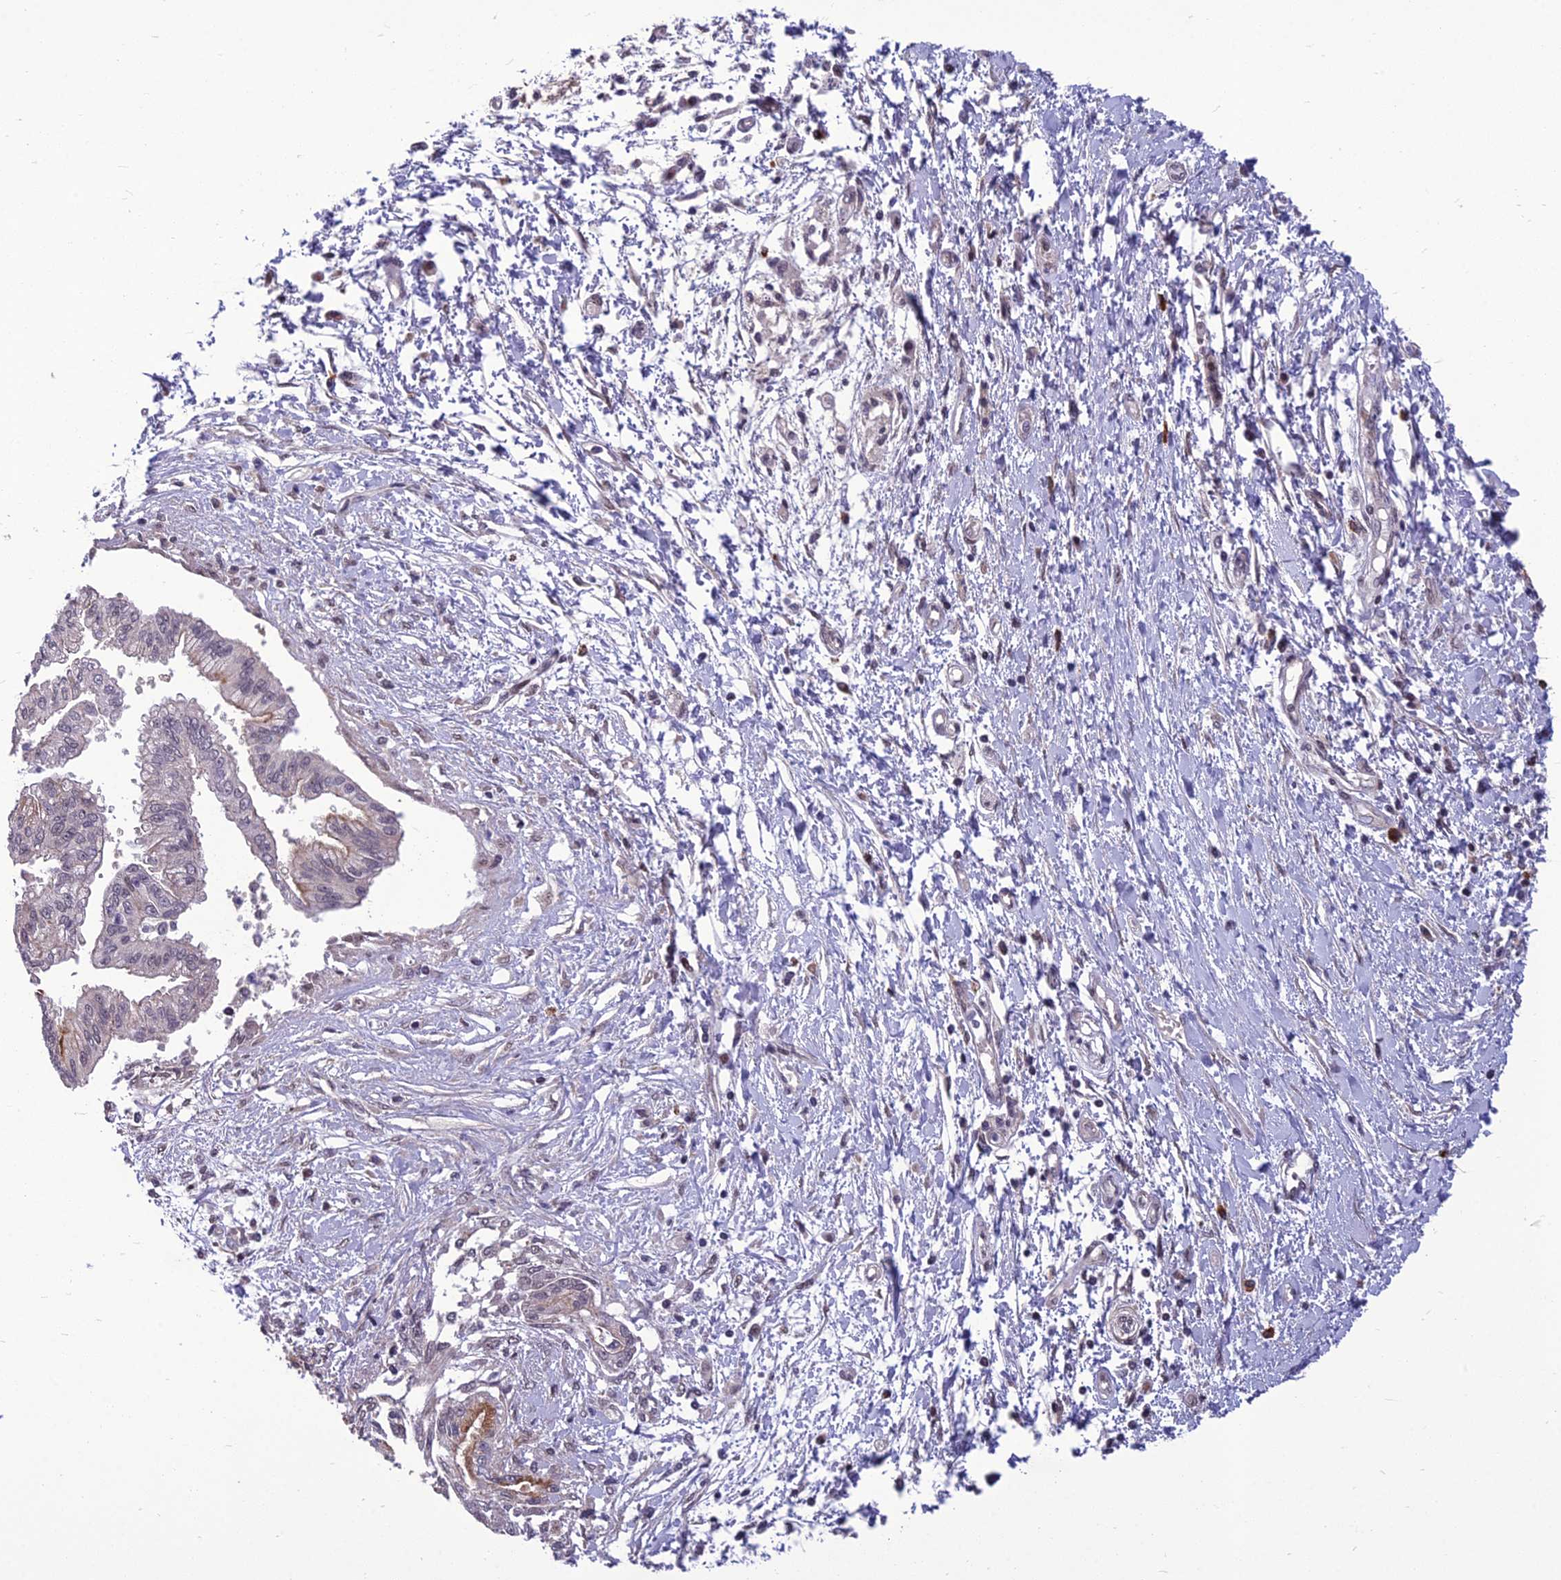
{"staining": {"intensity": "moderate", "quantity": "<25%", "location": "cytoplasmic/membranous"}, "tissue": "pancreatic cancer", "cell_type": "Tumor cells", "image_type": "cancer", "snomed": [{"axis": "morphology", "description": "Adenocarcinoma, NOS"}, {"axis": "topography", "description": "Pancreas"}], "caption": "This is an image of immunohistochemistry (IHC) staining of pancreatic adenocarcinoma, which shows moderate staining in the cytoplasmic/membranous of tumor cells.", "gene": "FBRS", "patient": {"sex": "male", "age": 46}}